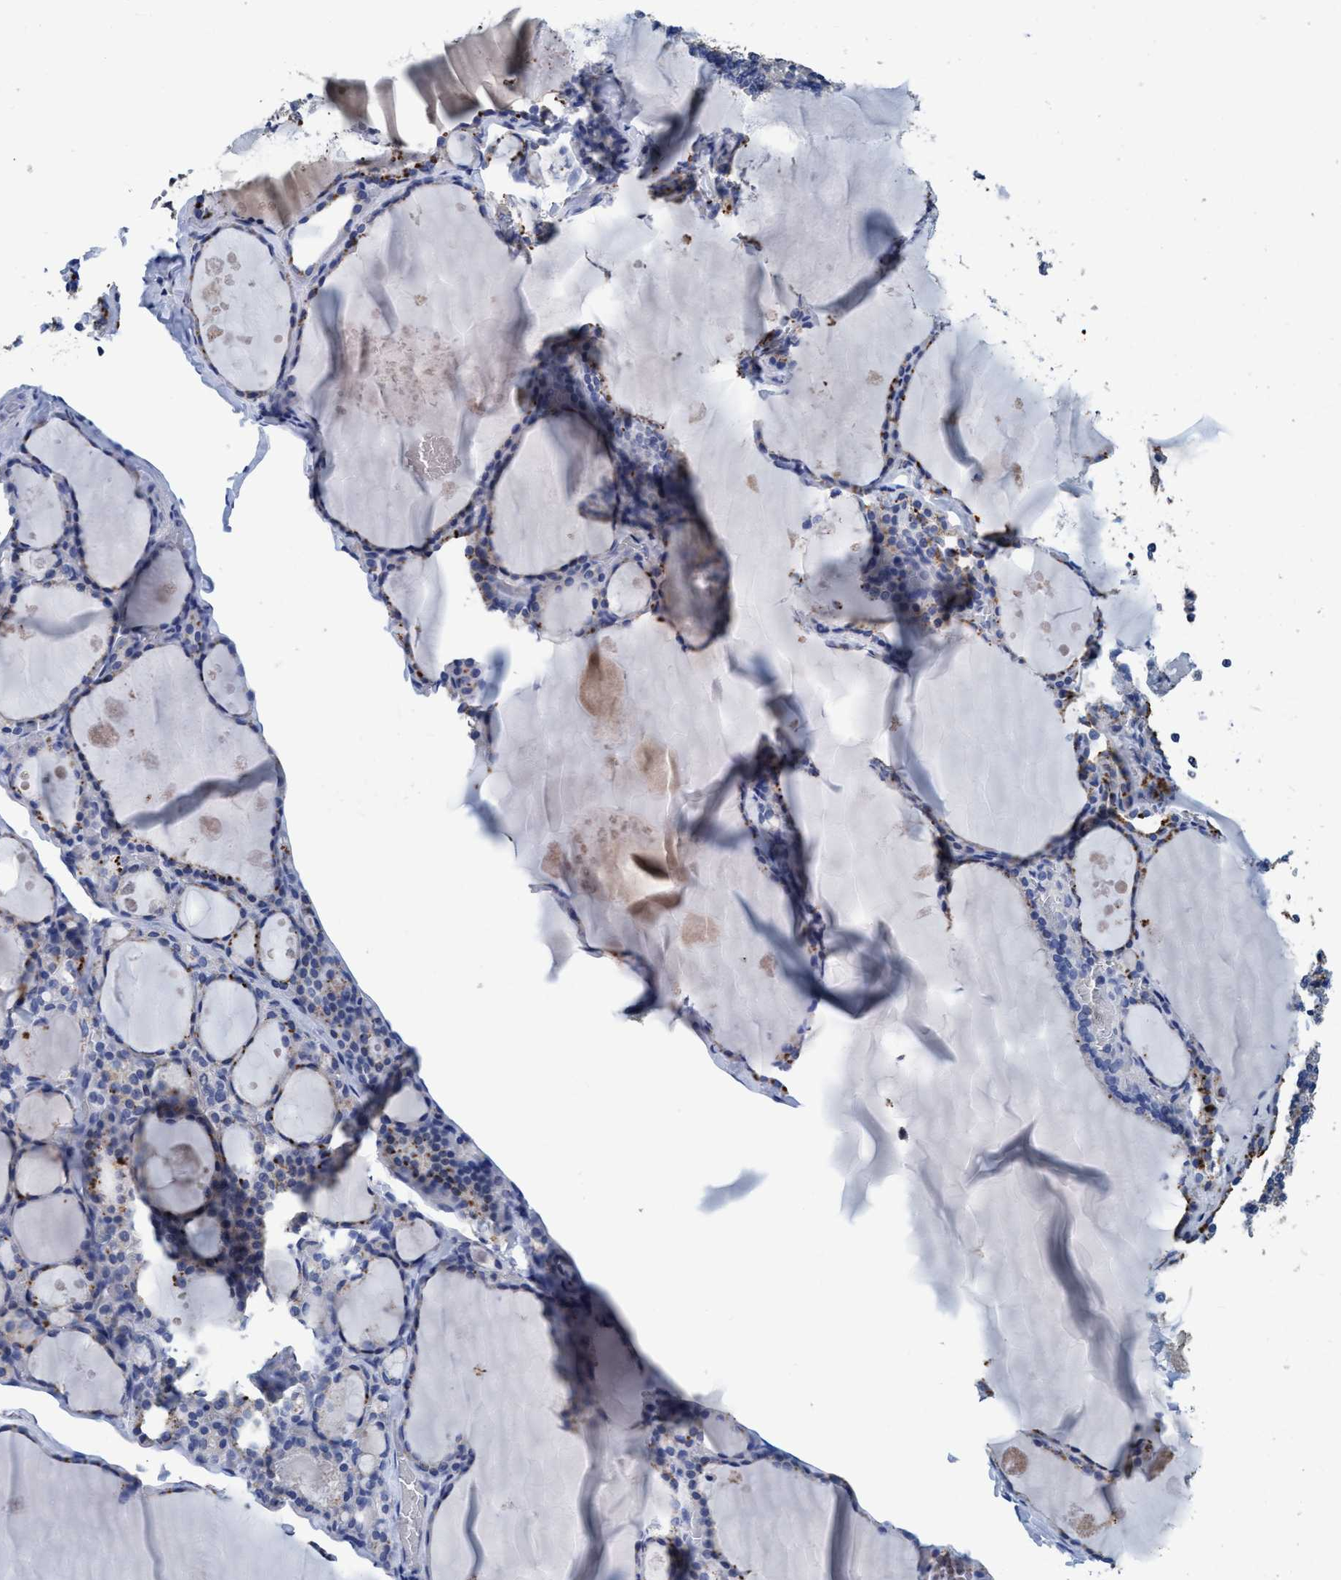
{"staining": {"intensity": "weak", "quantity": "<25%", "location": "cytoplasmic/membranous"}, "tissue": "thyroid gland", "cell_type": "Glandular cells", "image_type": "normal", "snomed": [{"axis": "morphology", "description": "Normal tissue, NOS"}, {"axis": "topography", "description": "Thyroid gland"}], "caption": "This is a image of immunohistochemistry (IHC) staining of unremarkable thyroid gland, which shows no expression in glandular cells. (Stains: DAB (3,3'-diaminobenzidine) IHC with hematoxylin counter stain, Microscopy: brightfield microscopy at high magnification).", "gene": "DNAI1", "patient": {"sex": "male", "age": 56}}